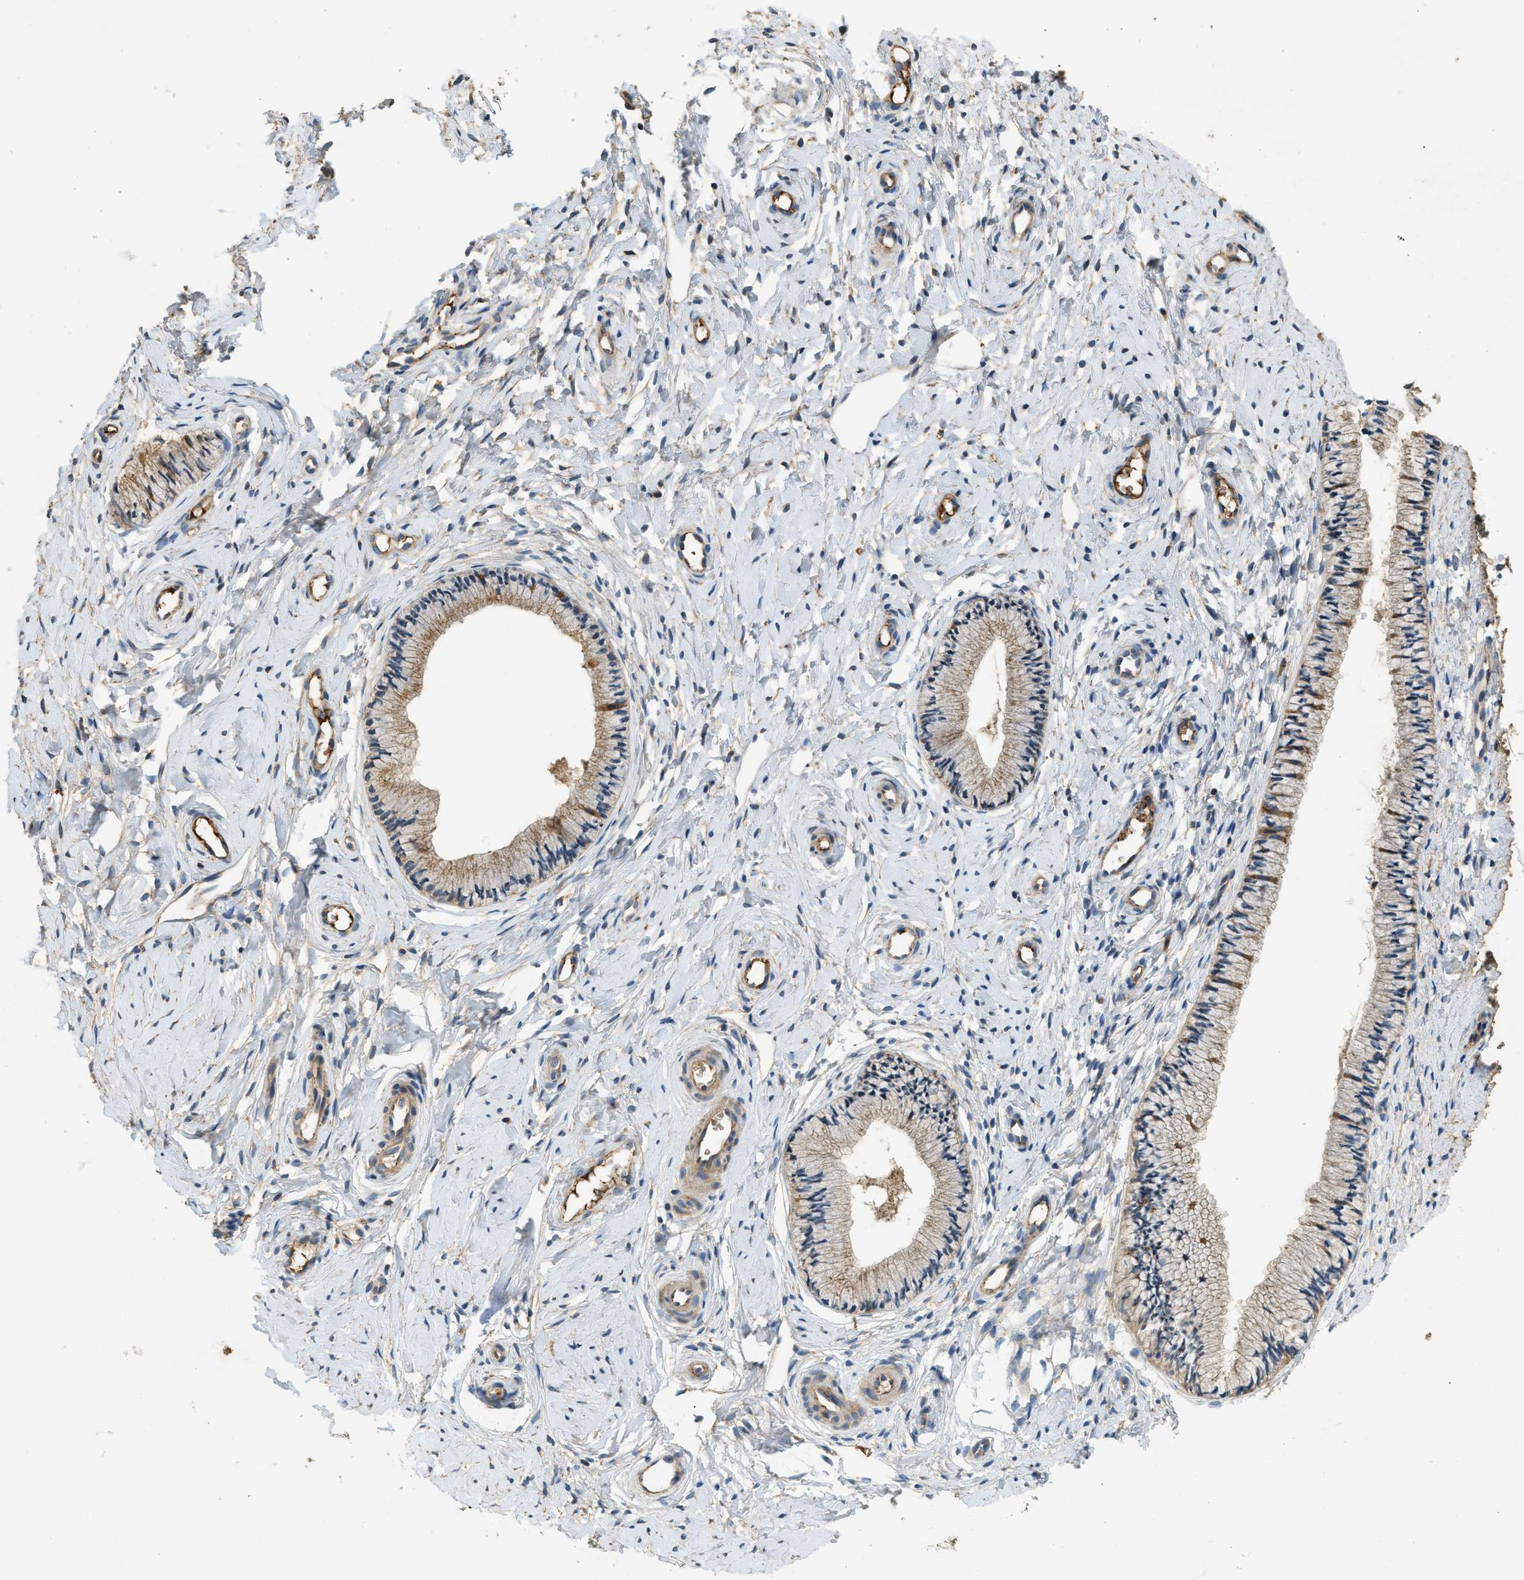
{"staining": {"intensity": "moderate", "quantity": "25%-75%", "location": "cytoplasmic/membranous"}, "tissue": "cervix", "cell_type": "Glandular cells", "image_type": "normal", "snomed": [{"axis": "morphology", "description": "Normal tissue, NOS"}, {"axis": "topography", "description": "Cervix"}], "caption": "Cervix stained with DAB (3,3'-diaminobenzidine) IHC displays medium levels of moderate cytoplasmic/membranous expression in about 25%-75% of glandular cells. The protein of interest is shown in brown color, while the nuclei are stained blue.", "gene": "RIPK2", "patient": {"sex": "female", "age": 46}}